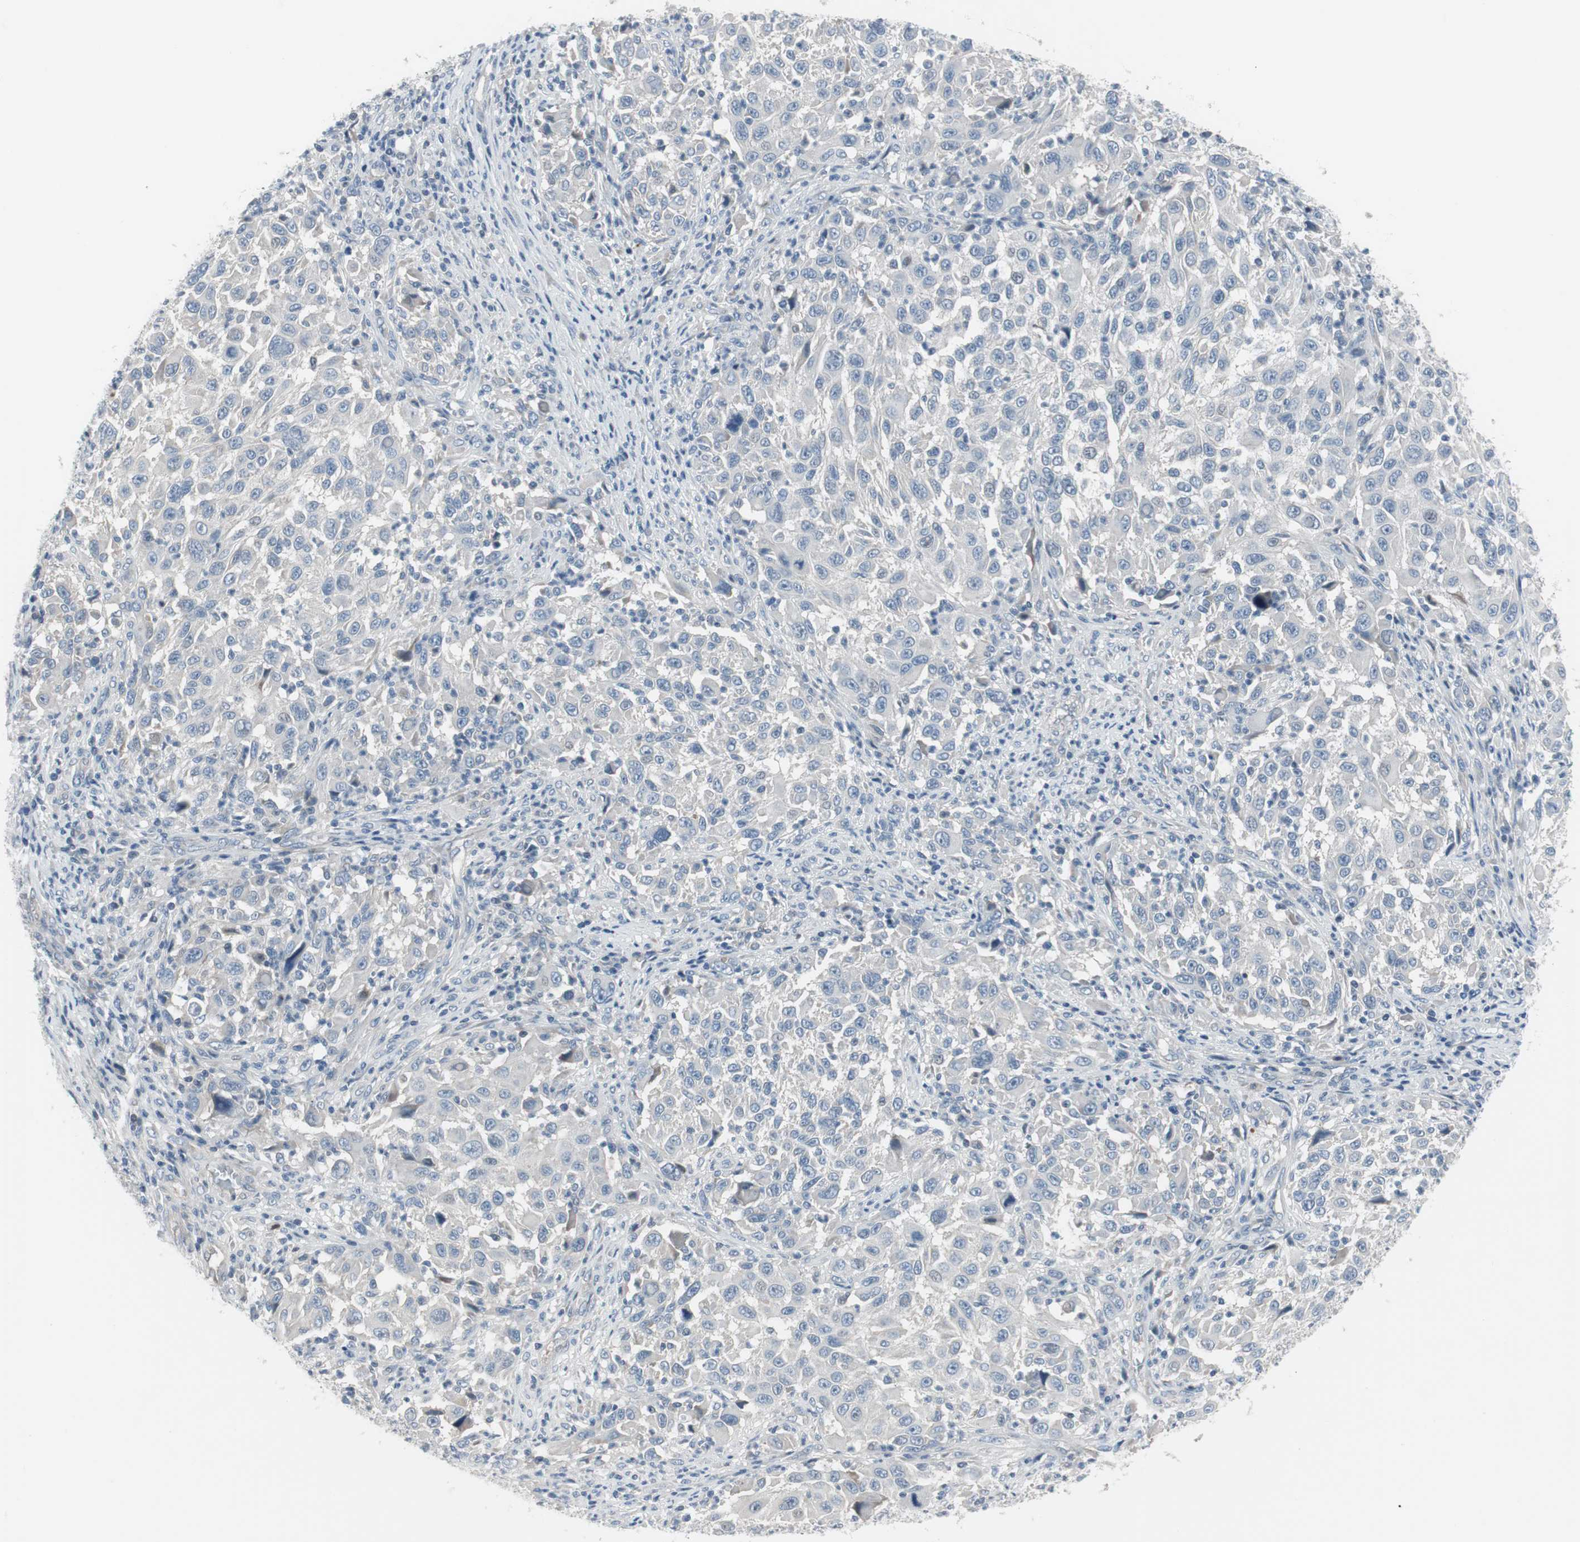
{"staining": {"intensity": "negative", "quantity": "none", "location": "none"}, "tissue": "melanoma", "cell_type": "Tumor cells", "image_type": "cancer", "snomed": [{"axis": "morphology", "description": "Malignant melanoma, Metastatic site"}, {"axis": "topography", "description": "Lymph node"}], "caption": "Tumor cells are negative for protein expression in human melanoma.", "gene": "PIGR", "patient": {"sex": "male", "age": 61}}